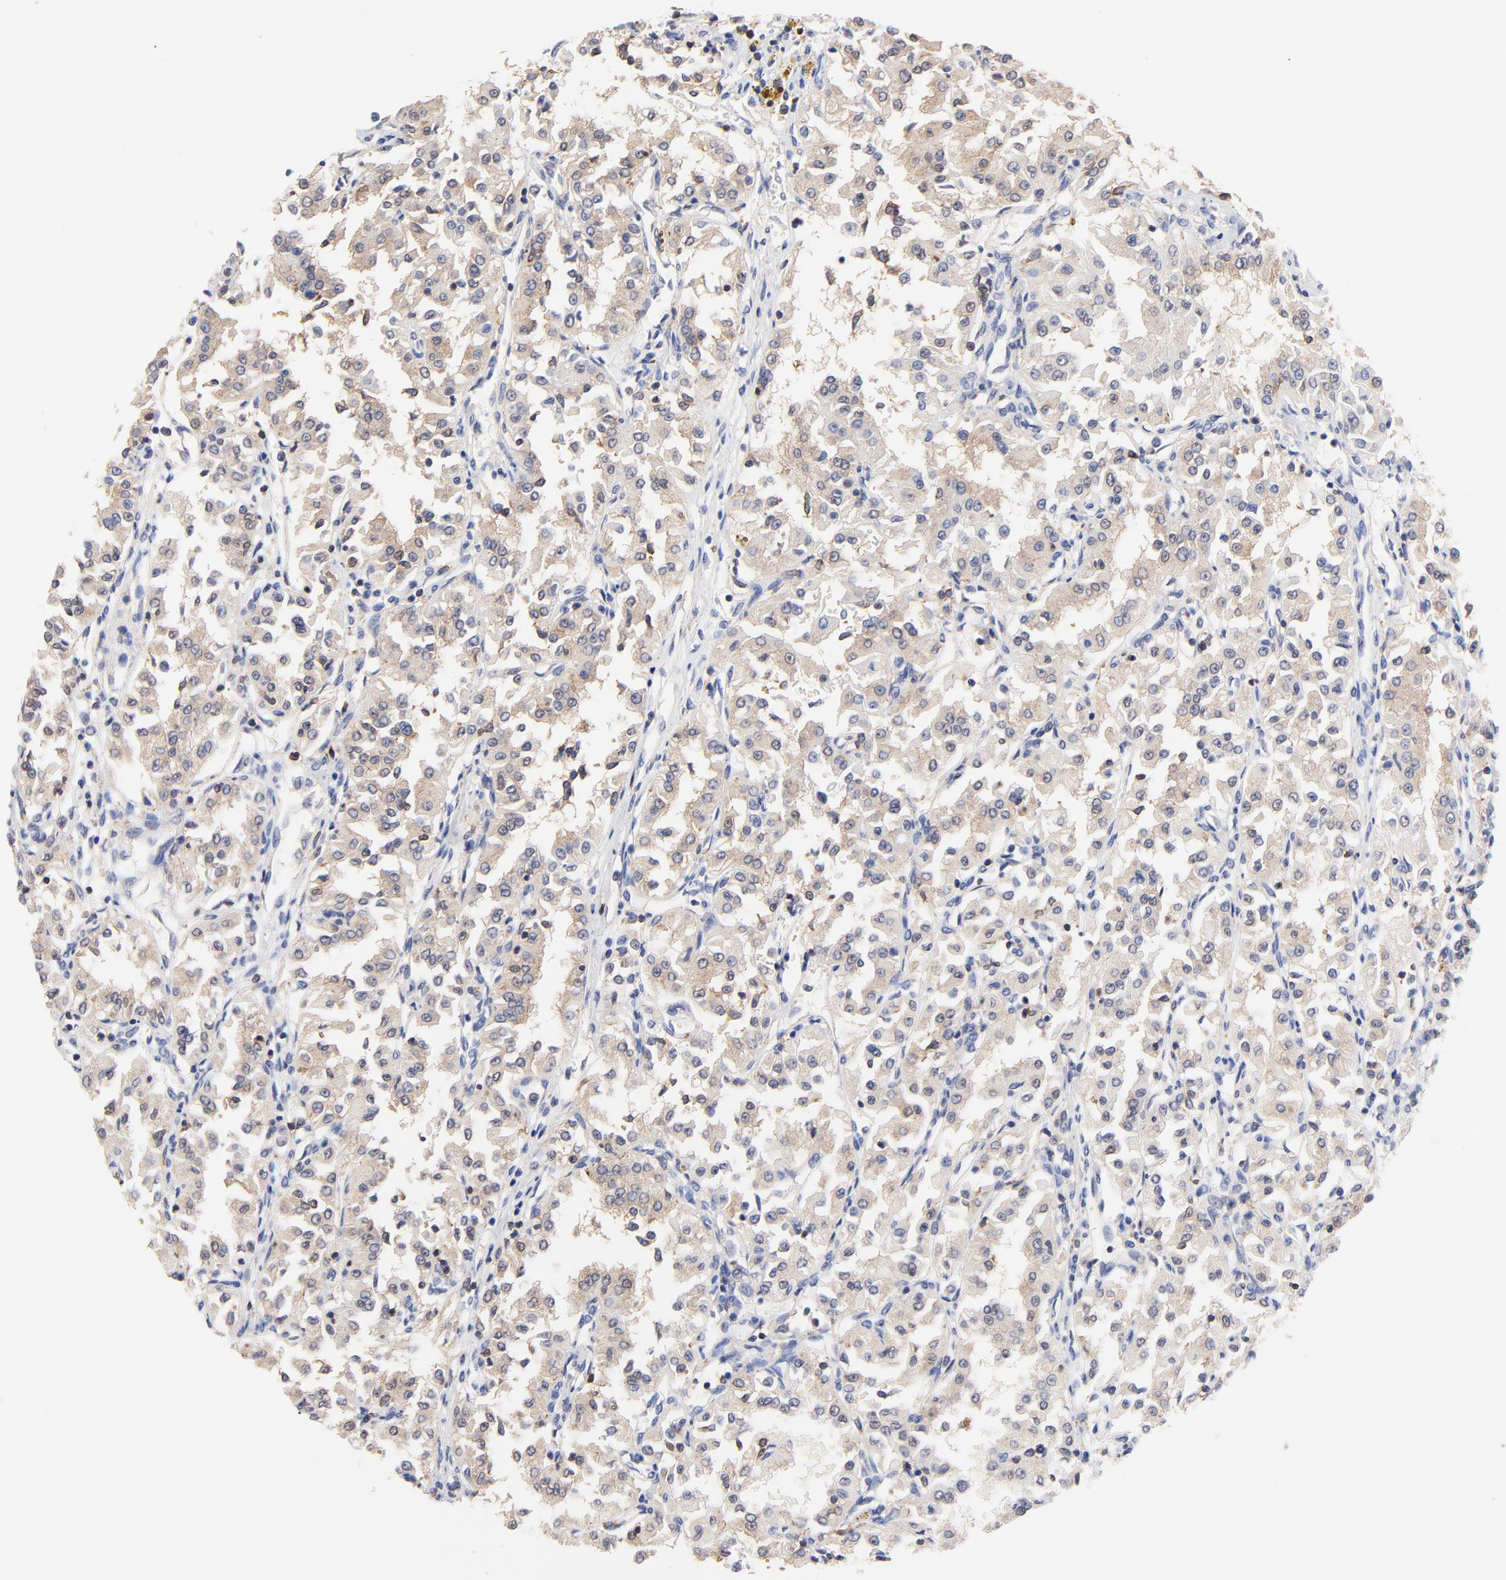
{"staining": {"intensity": "moderate", "quantity": "25%-75%", "location": "cytoplasmic/membranous"}, "tissue": "renal cancer", "cell_type": "Tumor cells", "image_type": "cancer", "snomed": [{"axis": "morphology", "description": "Adenocarcinoma, NOS"}, {"axis": "topography", "description": "Kidney"}], "caption": "A brown stain shows moderate cytoplasmic/membranous positivity of a protein in adenocarcinoma (renal) tumor cells.", "gene": "ASL", "patient": {"sex": "male", "age": 78}}